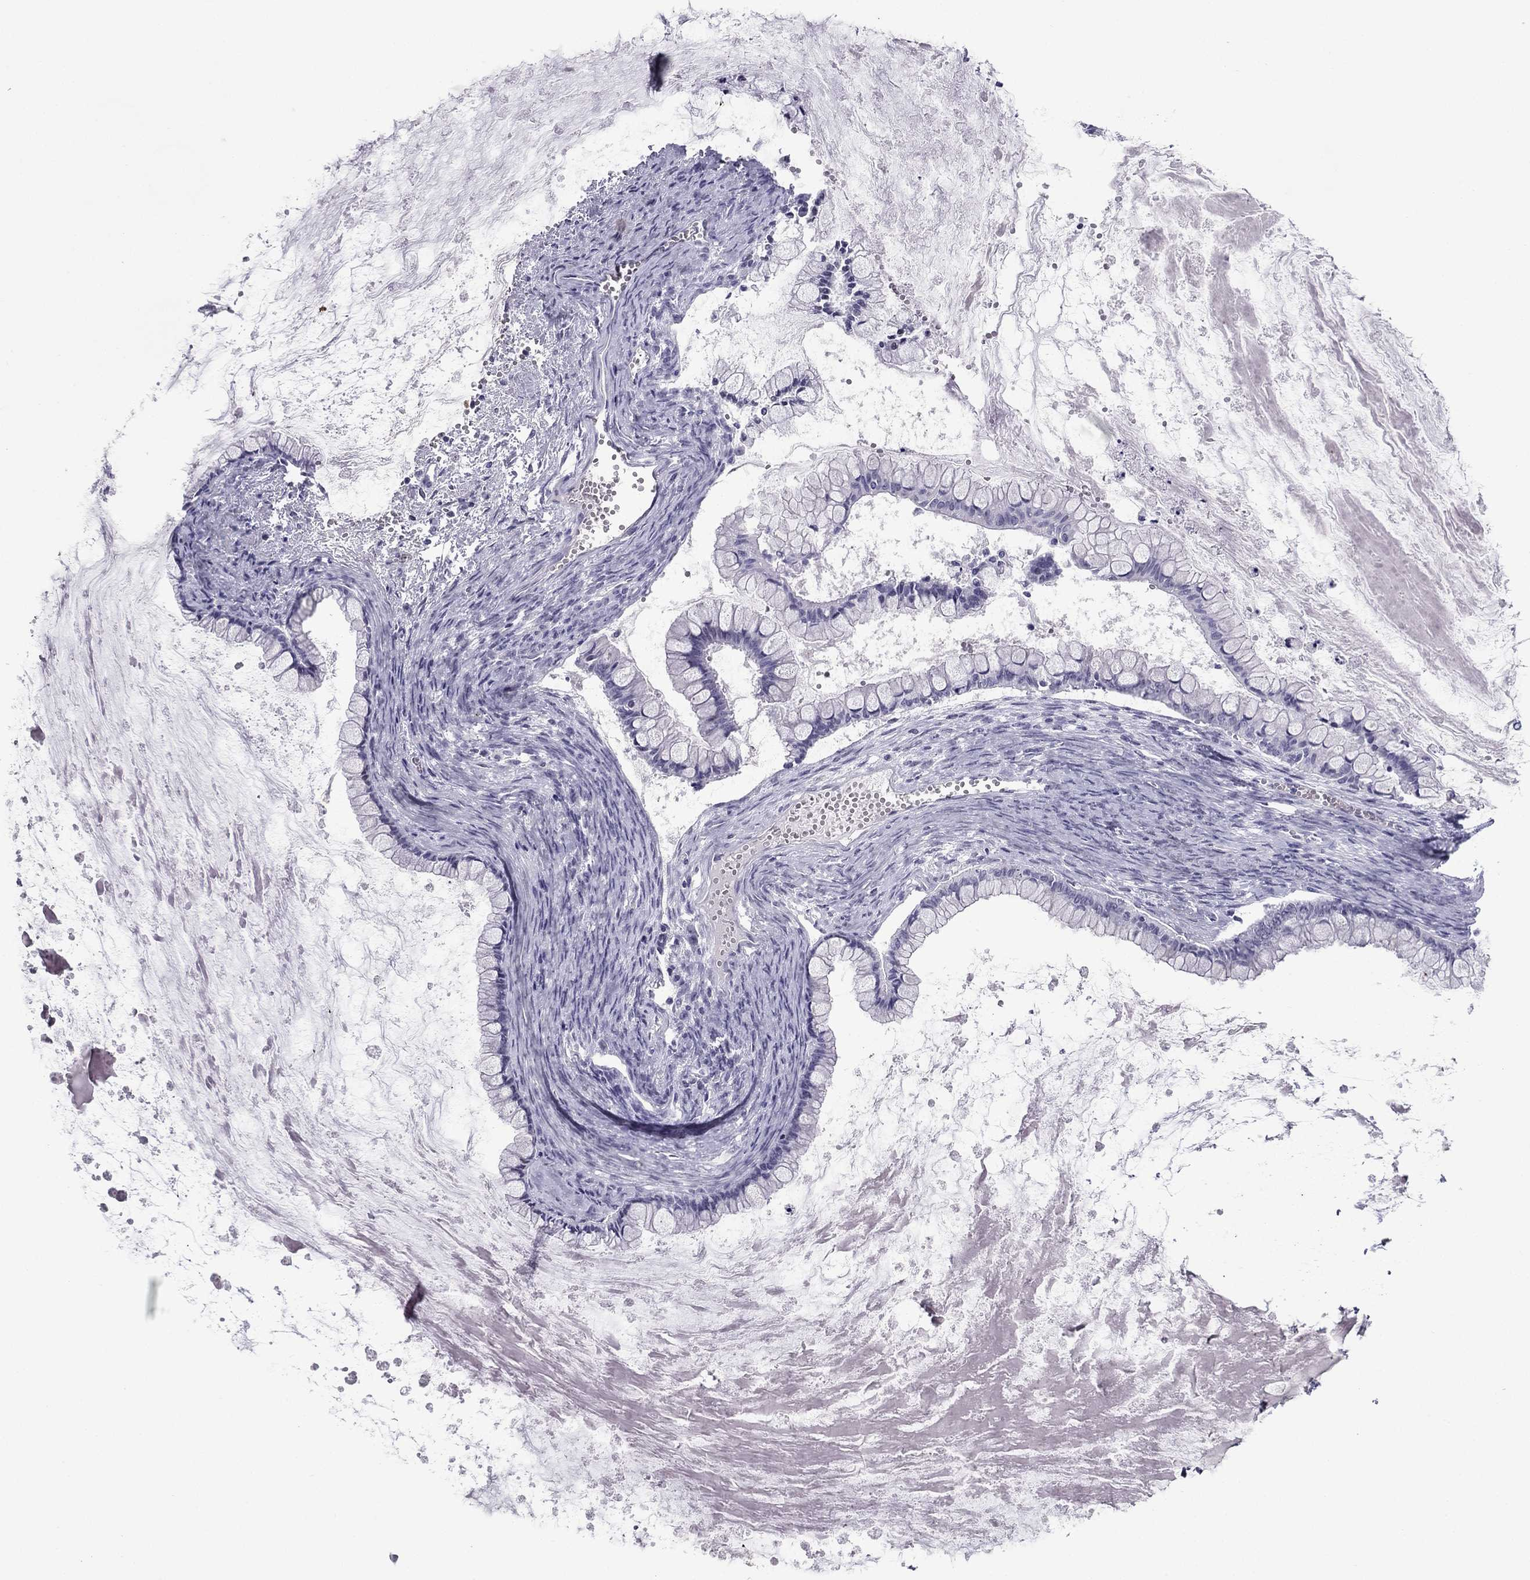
{"staining": {"intensity": "negative", "quantity": "none", "location": "none"}, "tissue": "ovarian cancer", "cell_type": "Tumor cells", "image_type": "cancer", "snomed": [{"axis": "morphology", "description": "Cystadenocarcinoma, mucinous, NOS"}, {"axis": "topography", "description": "Ovary"}], "caption": "An immunohistochemistry (IHC) histopathology image of ovarian cancer (mucinous cystadenocarcinoma) is shown. There is no staining in tumor cells of ovarian cancer (mucinous cystadenocarcinoma). (Immunohistochemistry (ihc), brightfield microscopy, high magnification).", "gene": "MYLK3", "patient": {"sex": "female", "age": 67}}